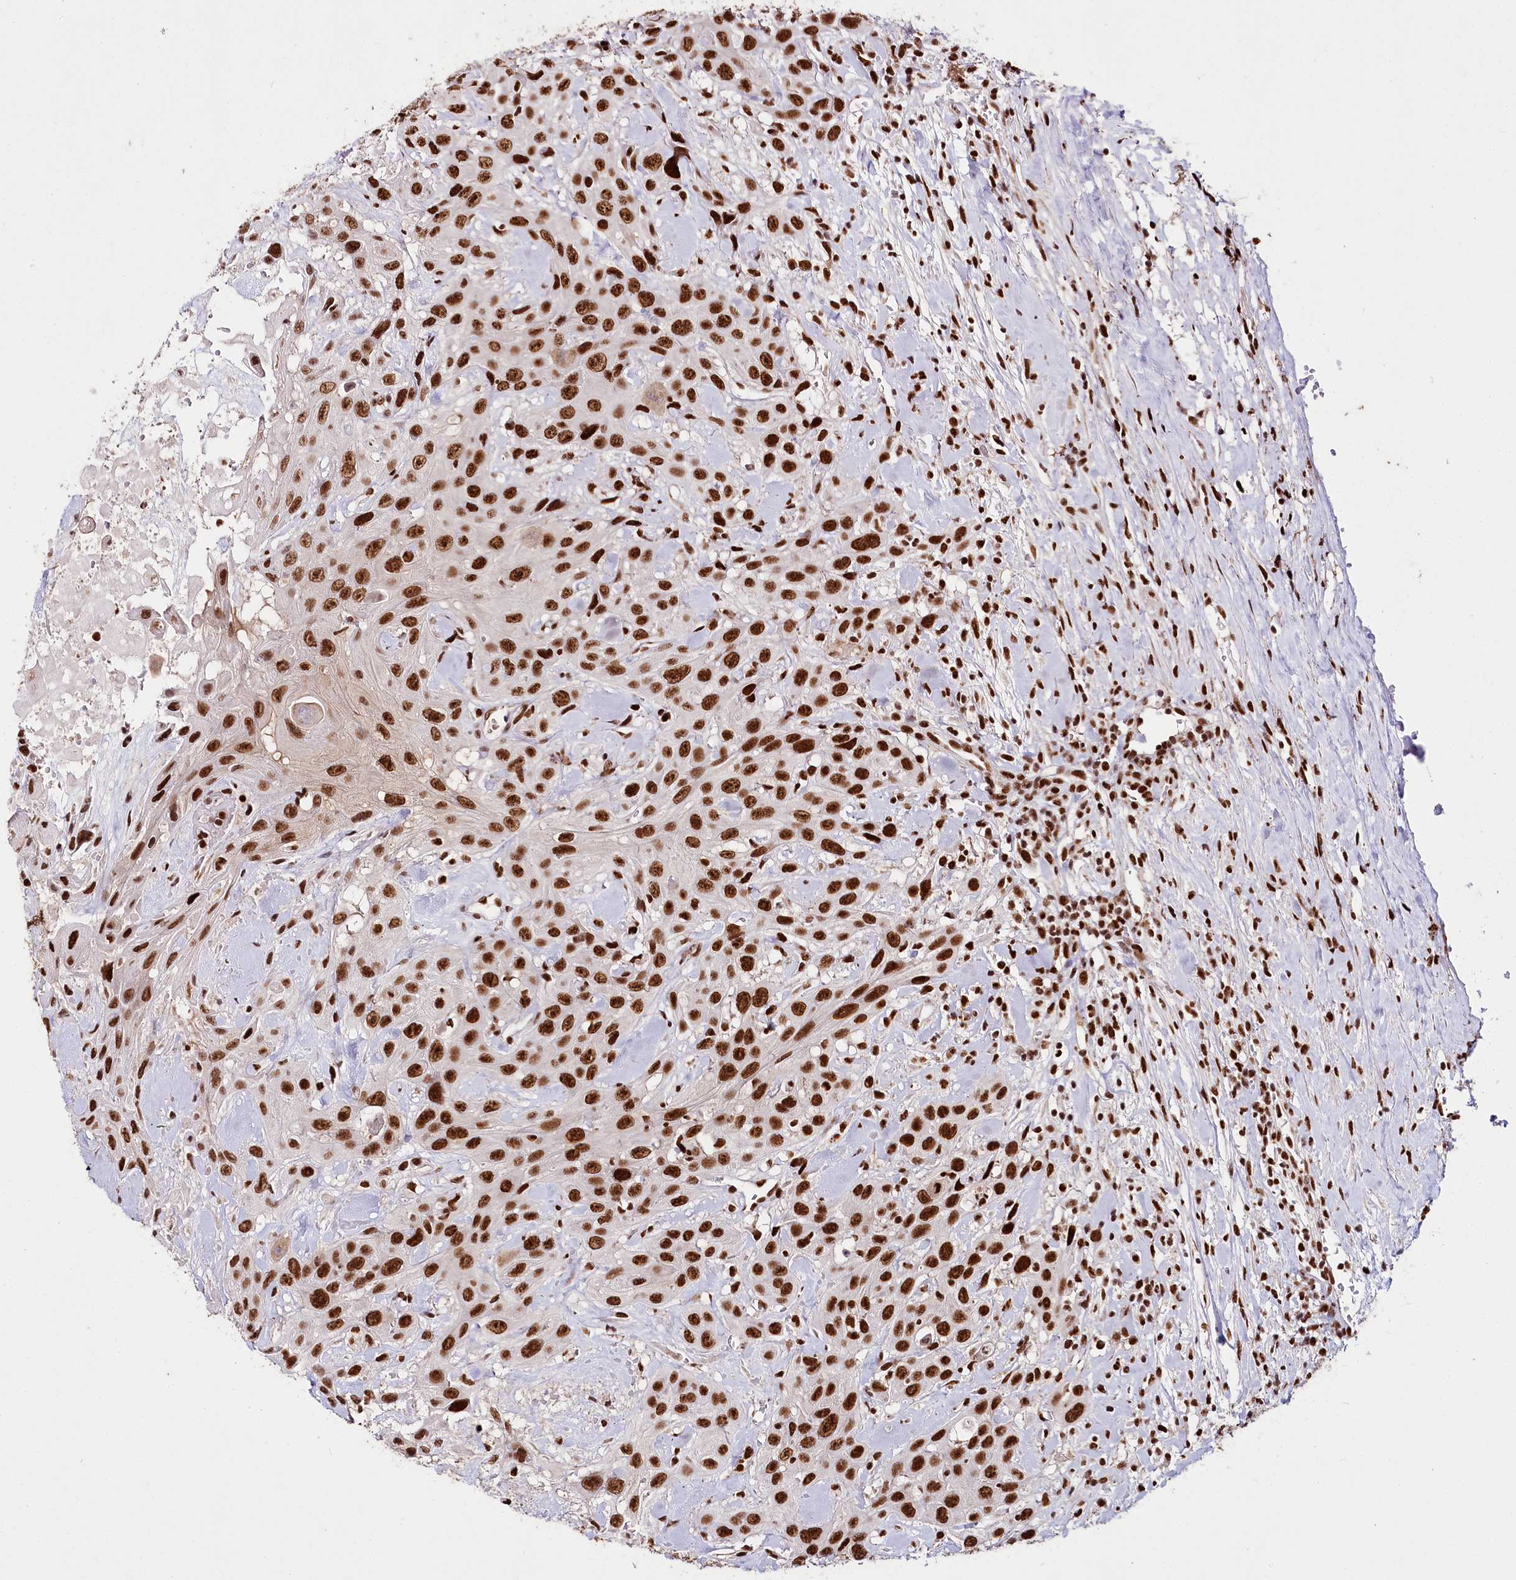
{"staining": {"intensity": "strong", "quantity": ">75%", "location": "nuclear"}, "tissue": "head and neck cancer", "cell_type": "Tumor cells", "image_type": "cancer", "snomed": [{"axis": "morphology", "description": "Squamous cell carcinoma, NOS"}, {"axis": "topography", "description": "Head-Neck"}], "caption": "Immunohistochemistry (DAB (3,3'-diaminobenzidine)) staining of squamous cell carcinoma (head and neck) demonstrates strong nuclear protein positivity in about >75% of tumor cells.", "gene": "SMARCE1", "patient": {"sex": "male", "age": 81}}